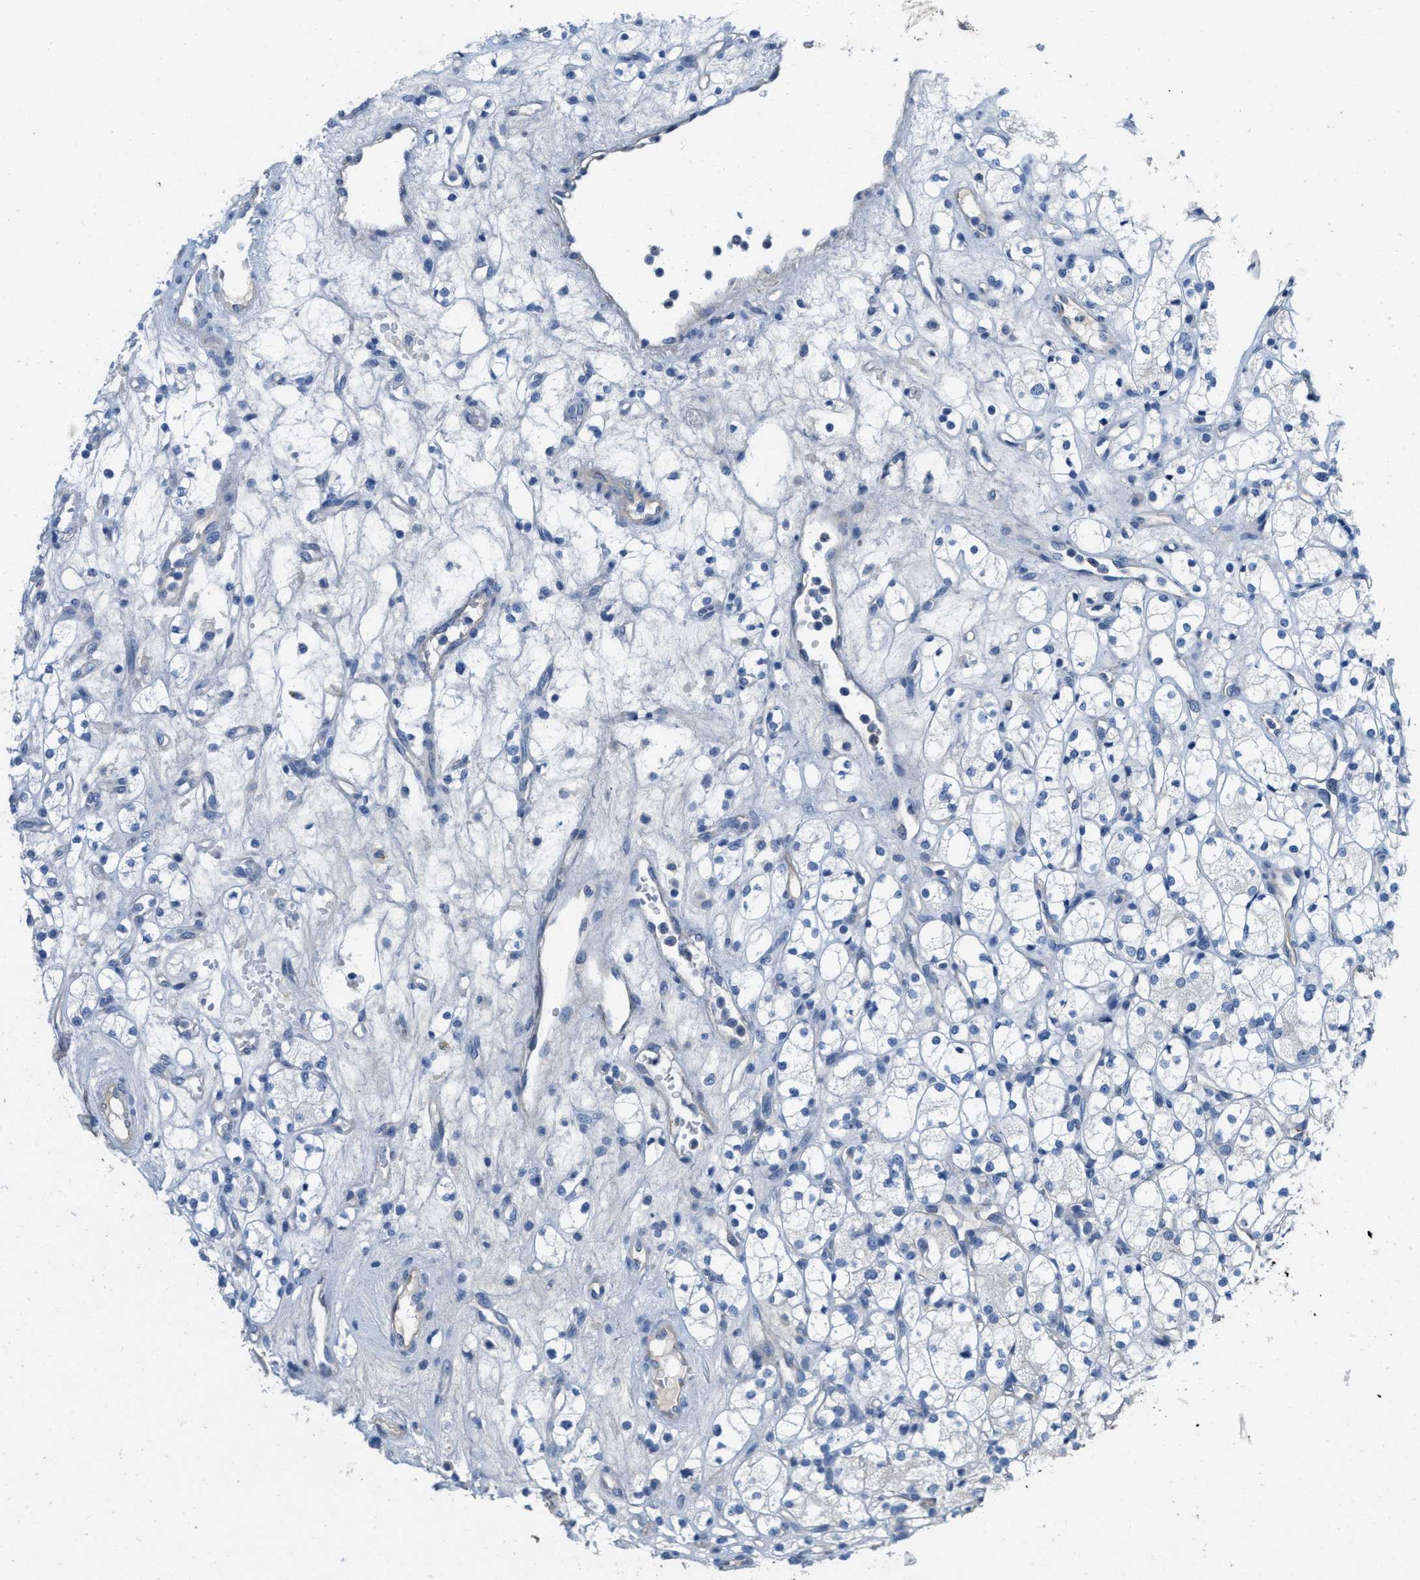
{"staining": {"intensity": "negative", "quantity": "none", "location": "none"}, "tissue": "renal cancer", "cell_type": "Tumor cells", "image_type": "cancer", "snomed": [{"axis": "morphology", "description": "Adenocarcinoma, NOS"}, {"axis": "topography", "description": "Kidney"}], "caption": "DAB (3,3'-diaminobenzidine) immunohistochemical staining of renal cancer (adenocarcinoma) demonstrates no significant staining in tumor cells.", "gene": "CPA2", "patient": {"sex": "male", "age": 77}}